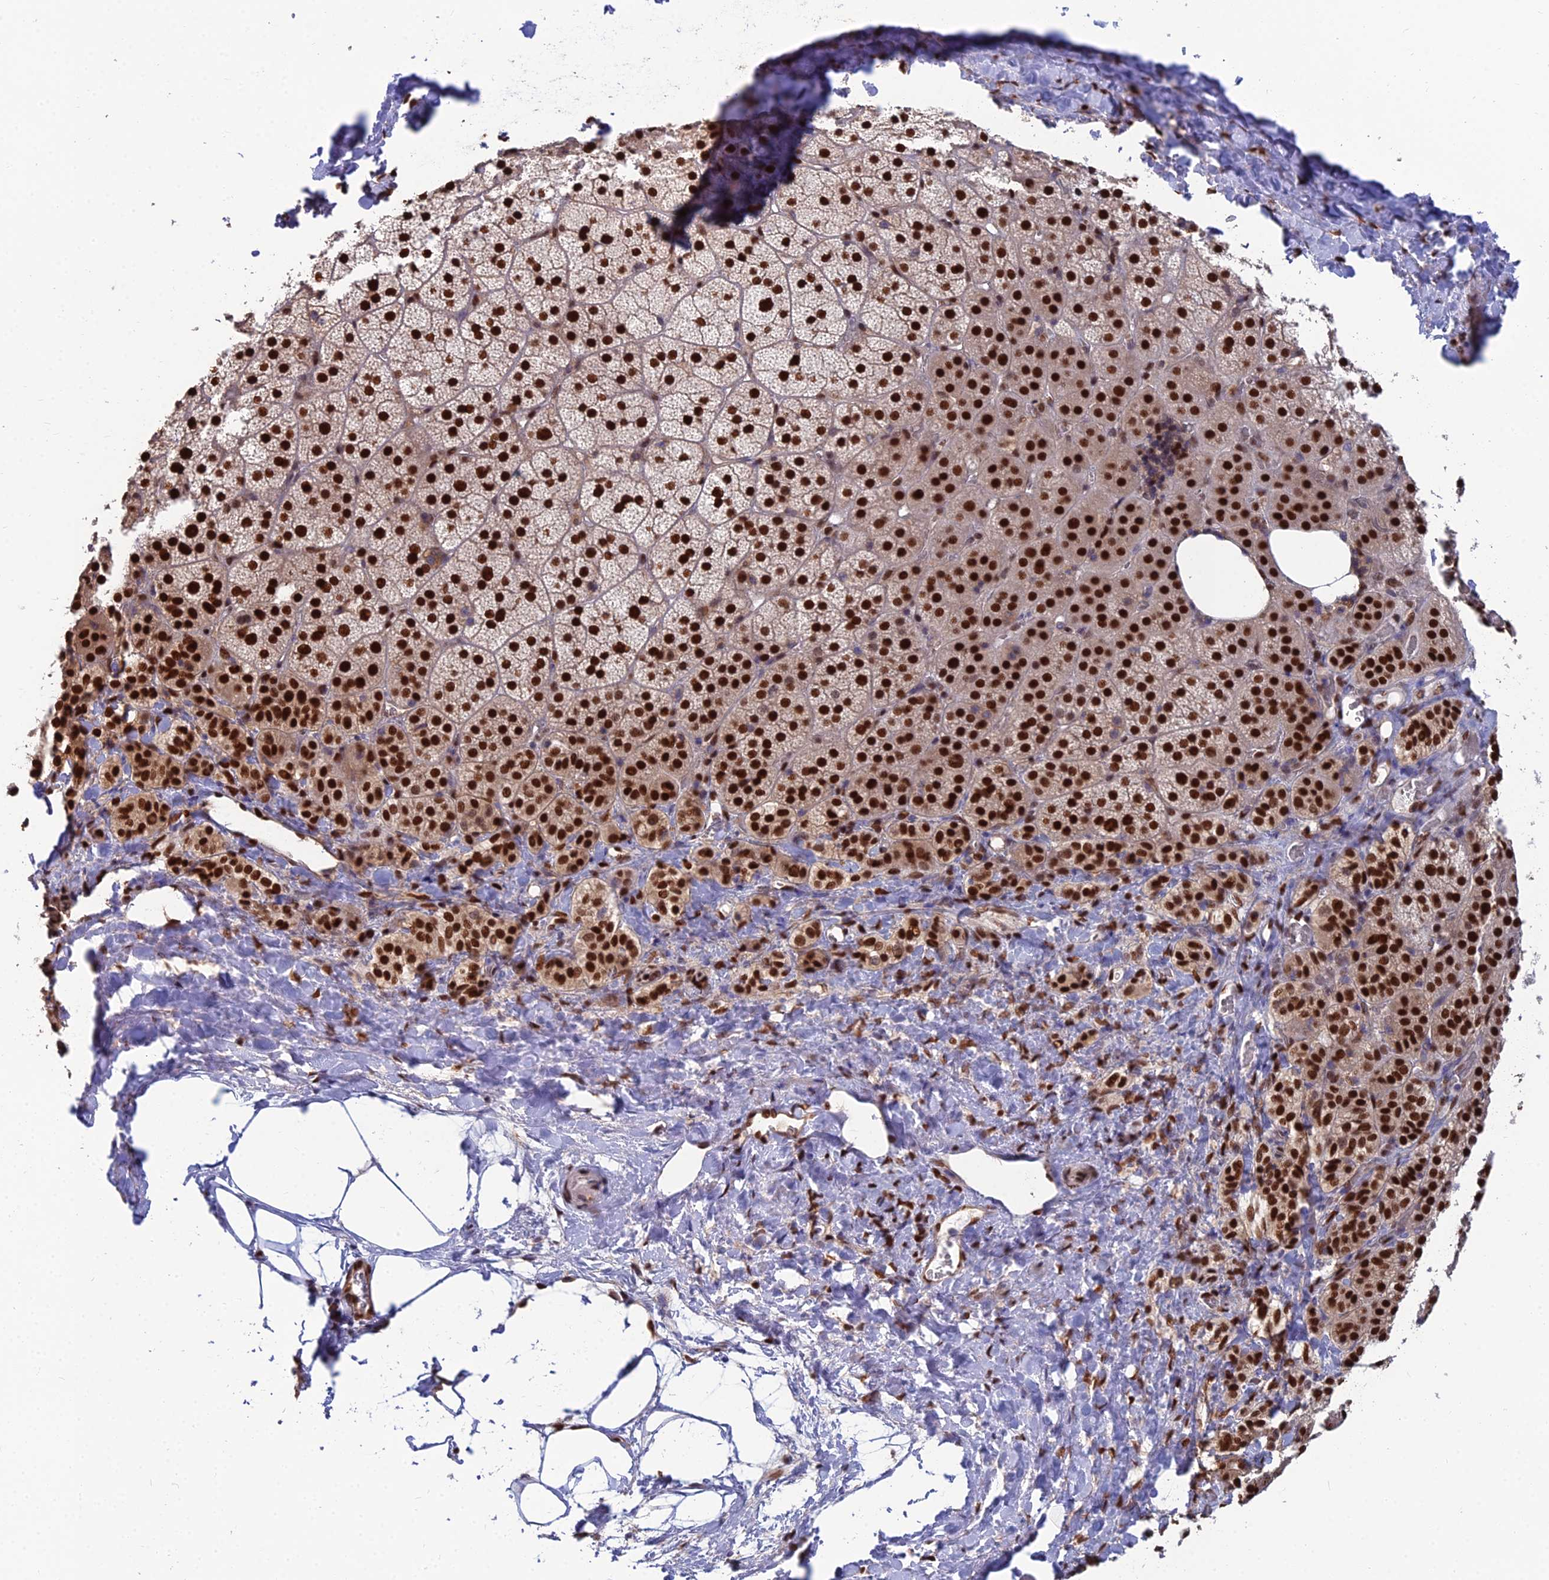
{"staining": {"intensity": "strong", "quantity": ">75%", "location": "nuclear"}, "tissue": "adrenal gland", "cell_type": "Glandular cells", "image_type": "normal", "snomed": [{"axis": "morphology", "description": "Normal tissue, NOS"}, {"axis": "topography", "description": "Adrenal gland"}], "caption": "The immunohistochemical stain labels strong nuclear positivity in glandular cells of normal adrenal gland. Immunohistochemistry (ihc) stains the protein of interest in brown and the nuclei are stained blue.", "gene": "DNPEP", "patient": {"sex": "male", "age": 57}}